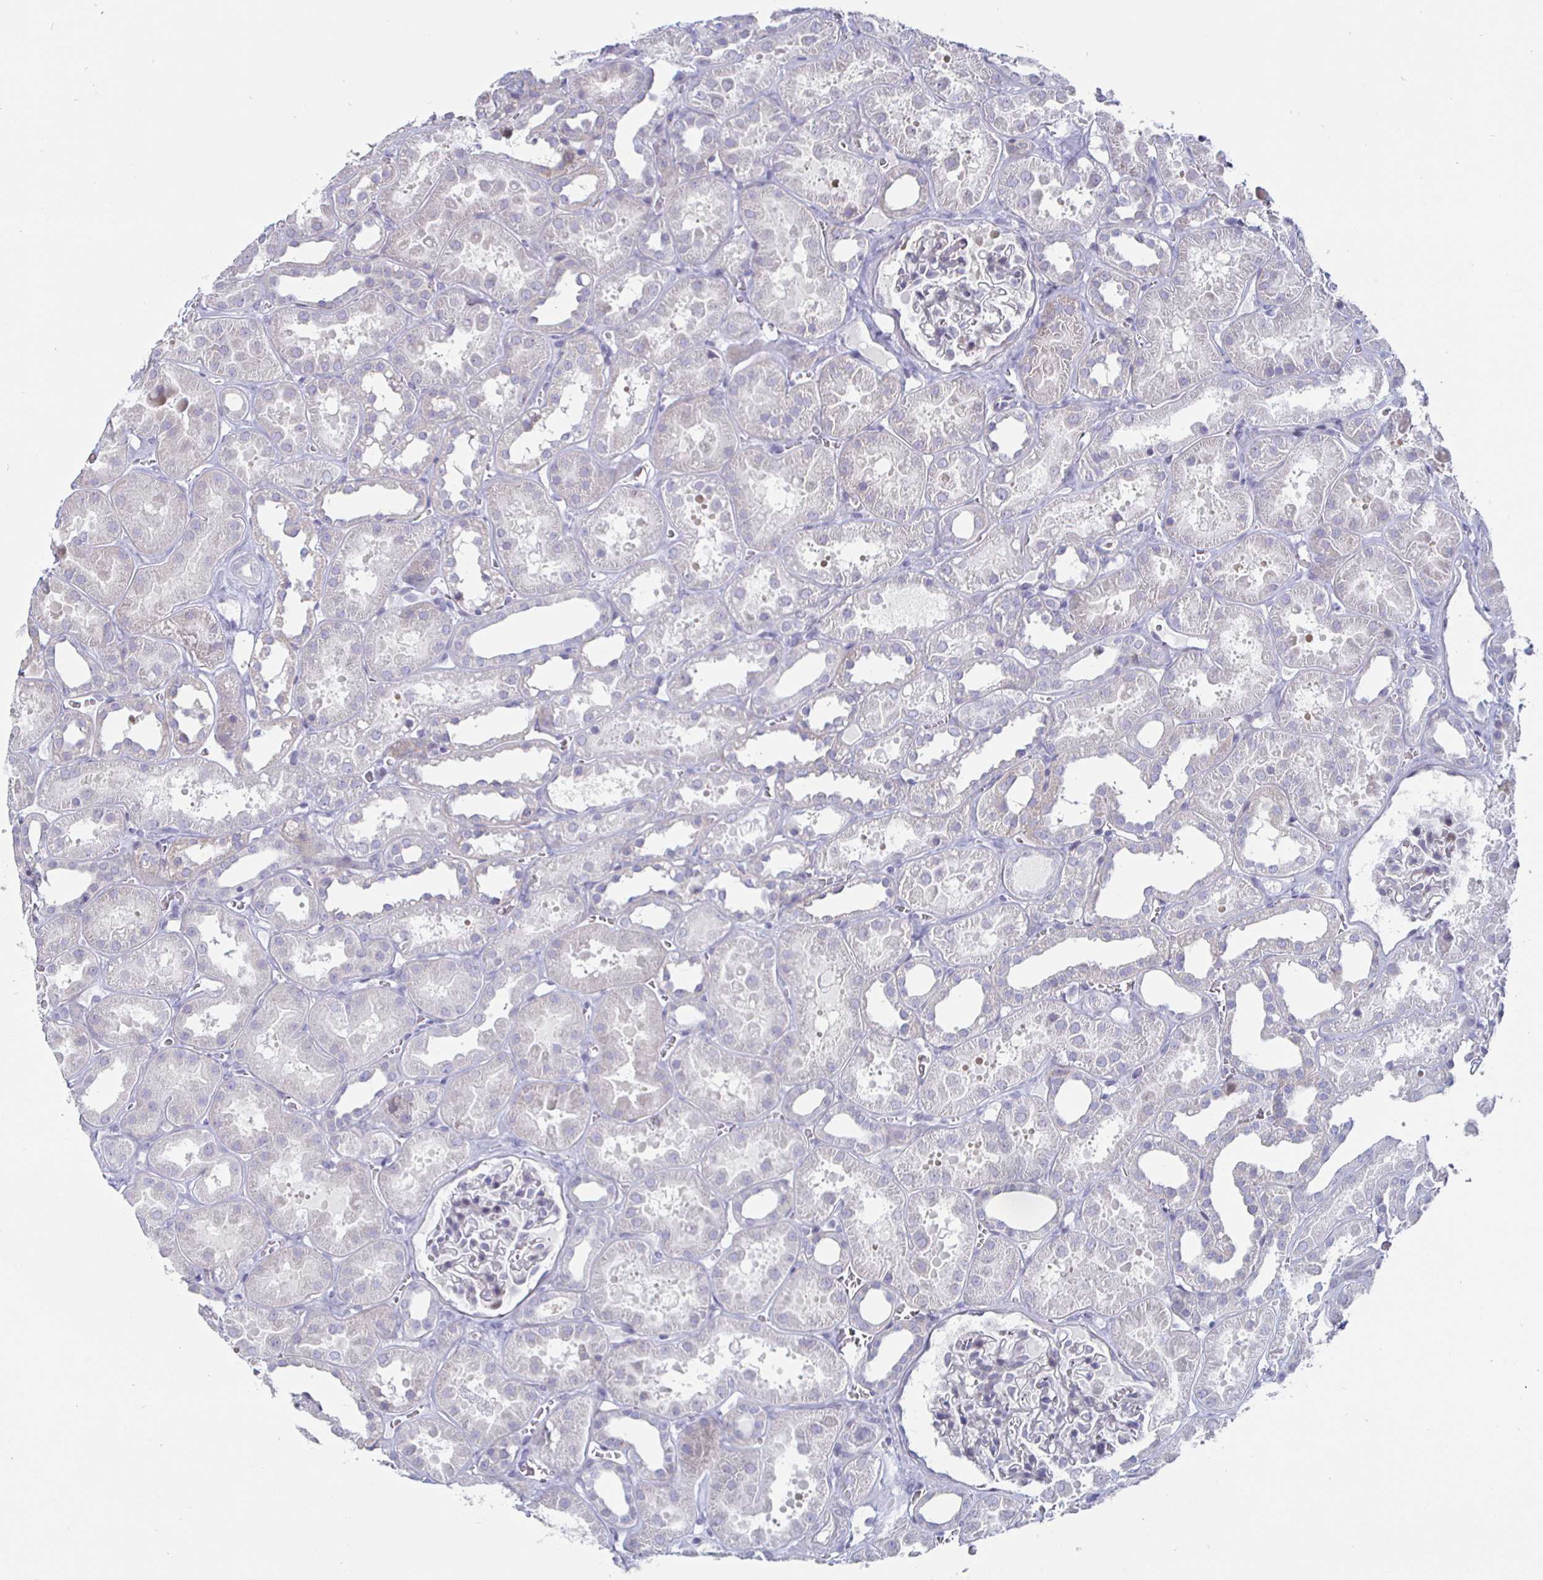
{"staining": {"intensity": "negative", "quantity": "none", "location": "none"}, "tissue": "kidney", "cell_type": "Cells in glomeruli", "image_type": "normal", "snomed": [{"axis": "morphology", "description": "Normal tissue, NOS"}, {"axis": "topography", "description": "Kidney"}], "caption": "The histopathology image exhibits no staining of cells in glomeruli in unremarkable kidney.", "gene": "DMRTB1", "patient": {"sex": "female", "age": 41}}